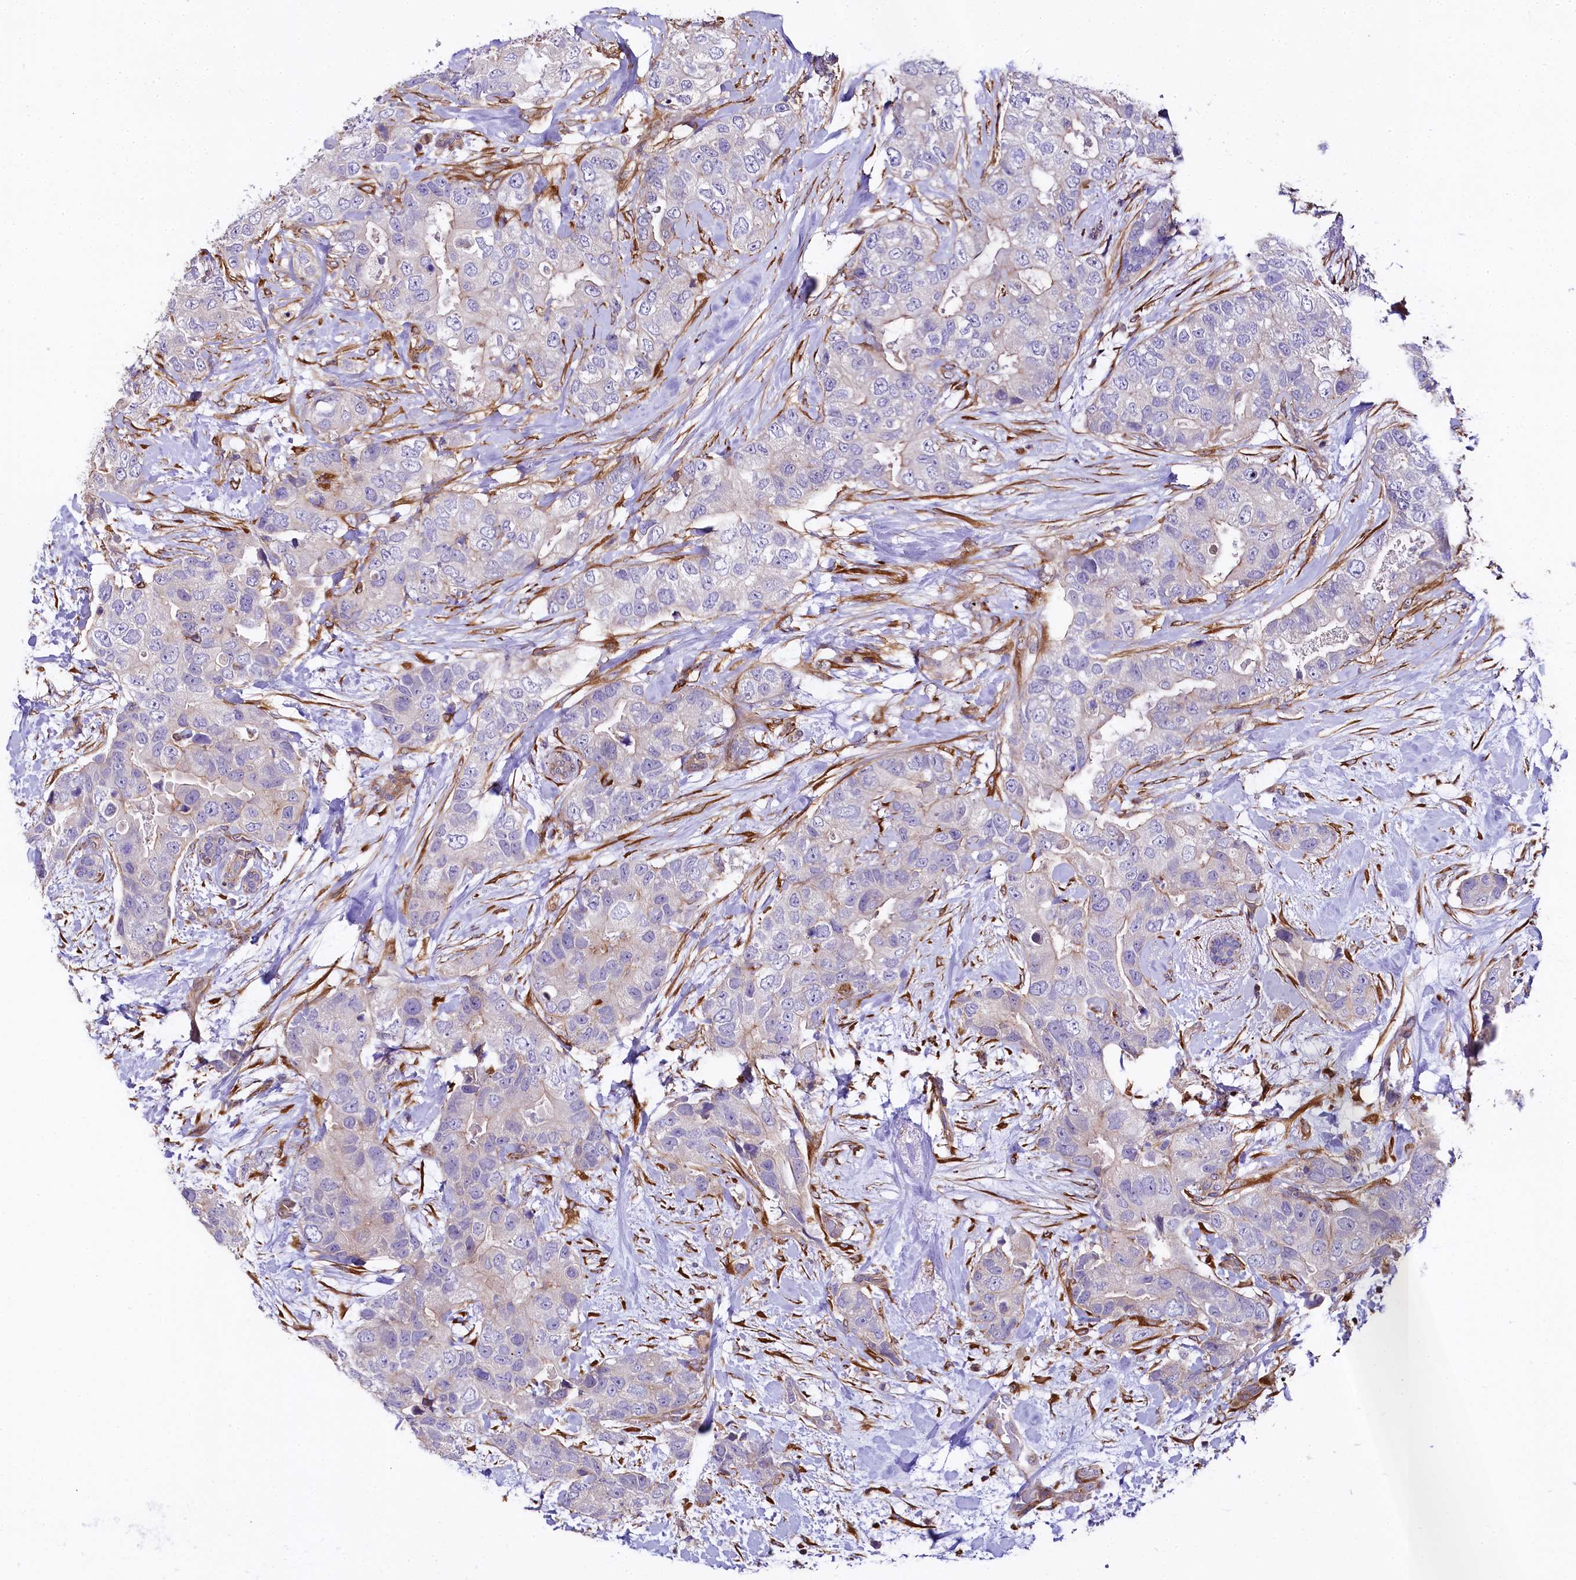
{"staining": {"intensity": "negative", "quantity": "none", "location": "none"}, "tissue": "breast cancer", "cell_type": "Tumor cells", "image_type": "cancer", "snomed": [{"axis": "morphology", "description": "Duct carcinoma"}, {"axis": "topography", "description": "Breast"}], "caption": "This is an immunohistochemistry image of breast cancer. There is no staining in tumor cells.", "gene": "FCHSD2", "patient": {"sex": "female", "age": 62}}